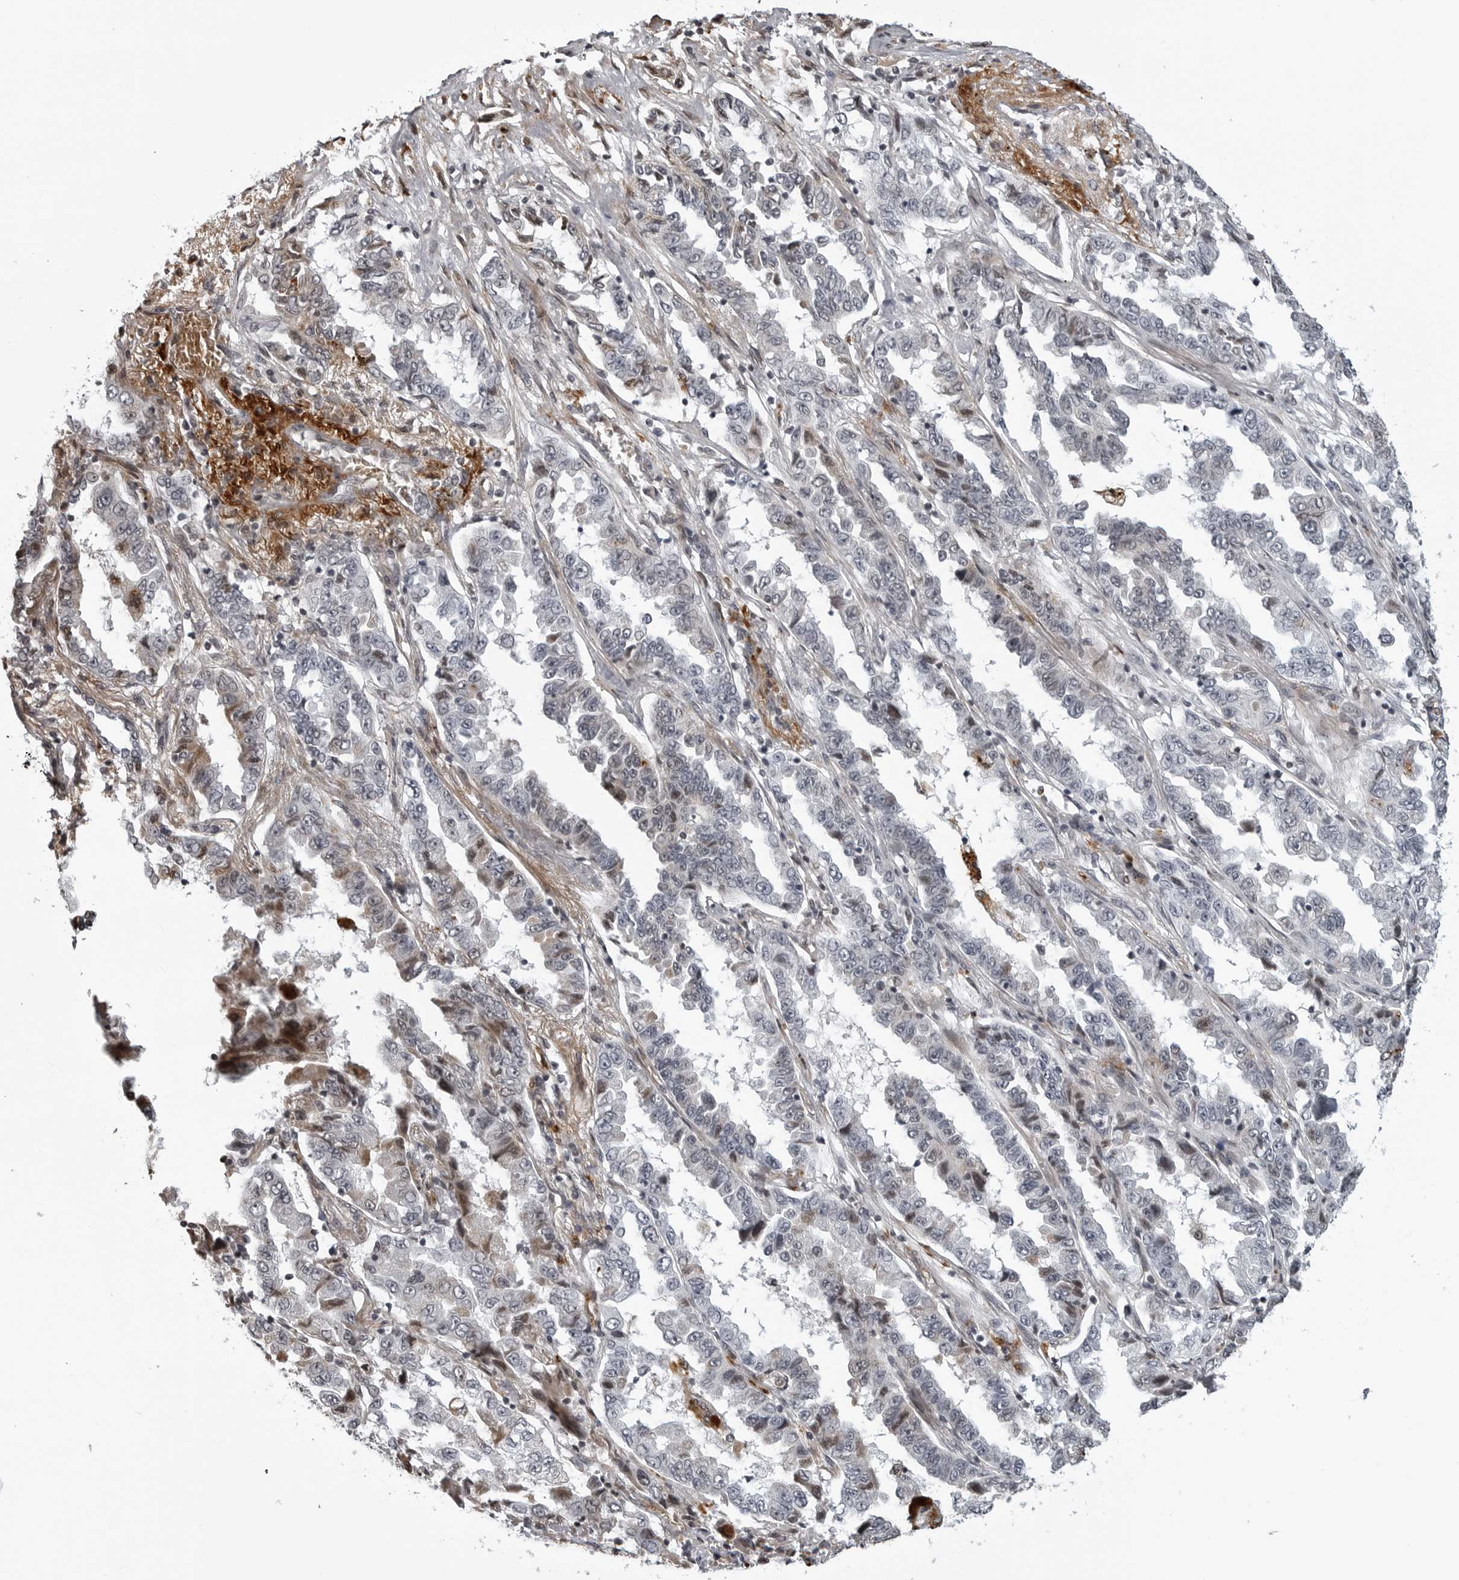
{"staining": {"intensity": "moderate", "quantity": "<25%", "location": "cytoplasmic/membranous"}, "tissue": "lung cancer", "cell_type": "Tumor cells", "image_type": "cancer", "snomed": [{"axis": "morphology", "description": "Adenocarcinoma, NOS"}, {"axis": "topography", "description": "Lung"}], "caption": "Protein staining reveals moderate cytoplasmic/membranous staining in about <25% of tumor cells in lung adenocarcinoma.", "gene": "CXCR5", "patient": {"sex": "female", "age": 51}}